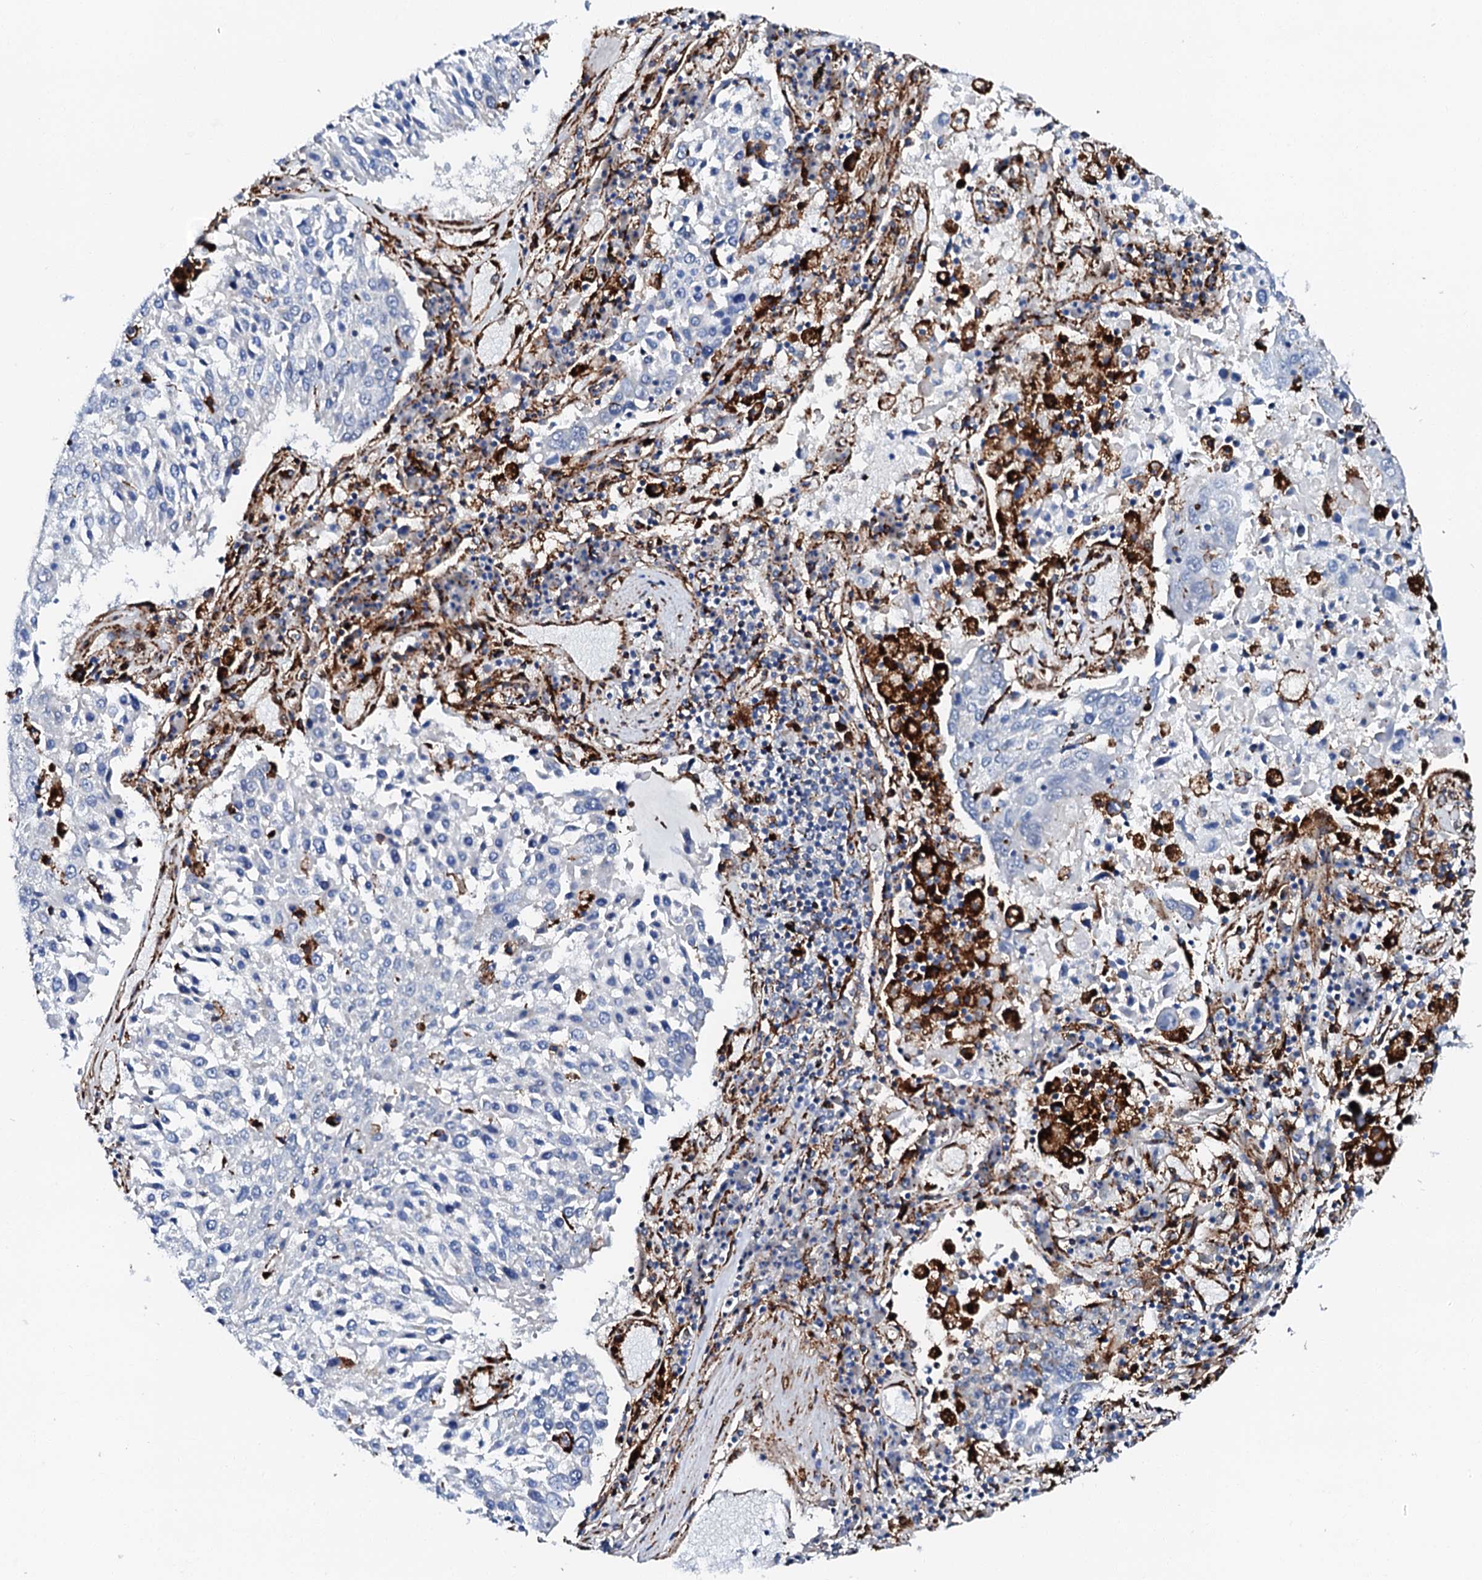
{"staining": {"intensity": "negative", "quantity": "none", "location": "none"}, "tissue": "lung cancer", "cell_type": "Tumor cells", "image_type": "cancer", "snomed": [{"axis": "morphology", "description": "Squamous cell carcinoma, NOS"}, {"axis": "topography", "description": "Lung"}], "caption": "An immunohistochemistry (IHC) image of lung cancer is shown. There is no staining in tumor cells of lung cancer.", "gene": "MED13L", "patient": {"sex": "male", "age": 65}}